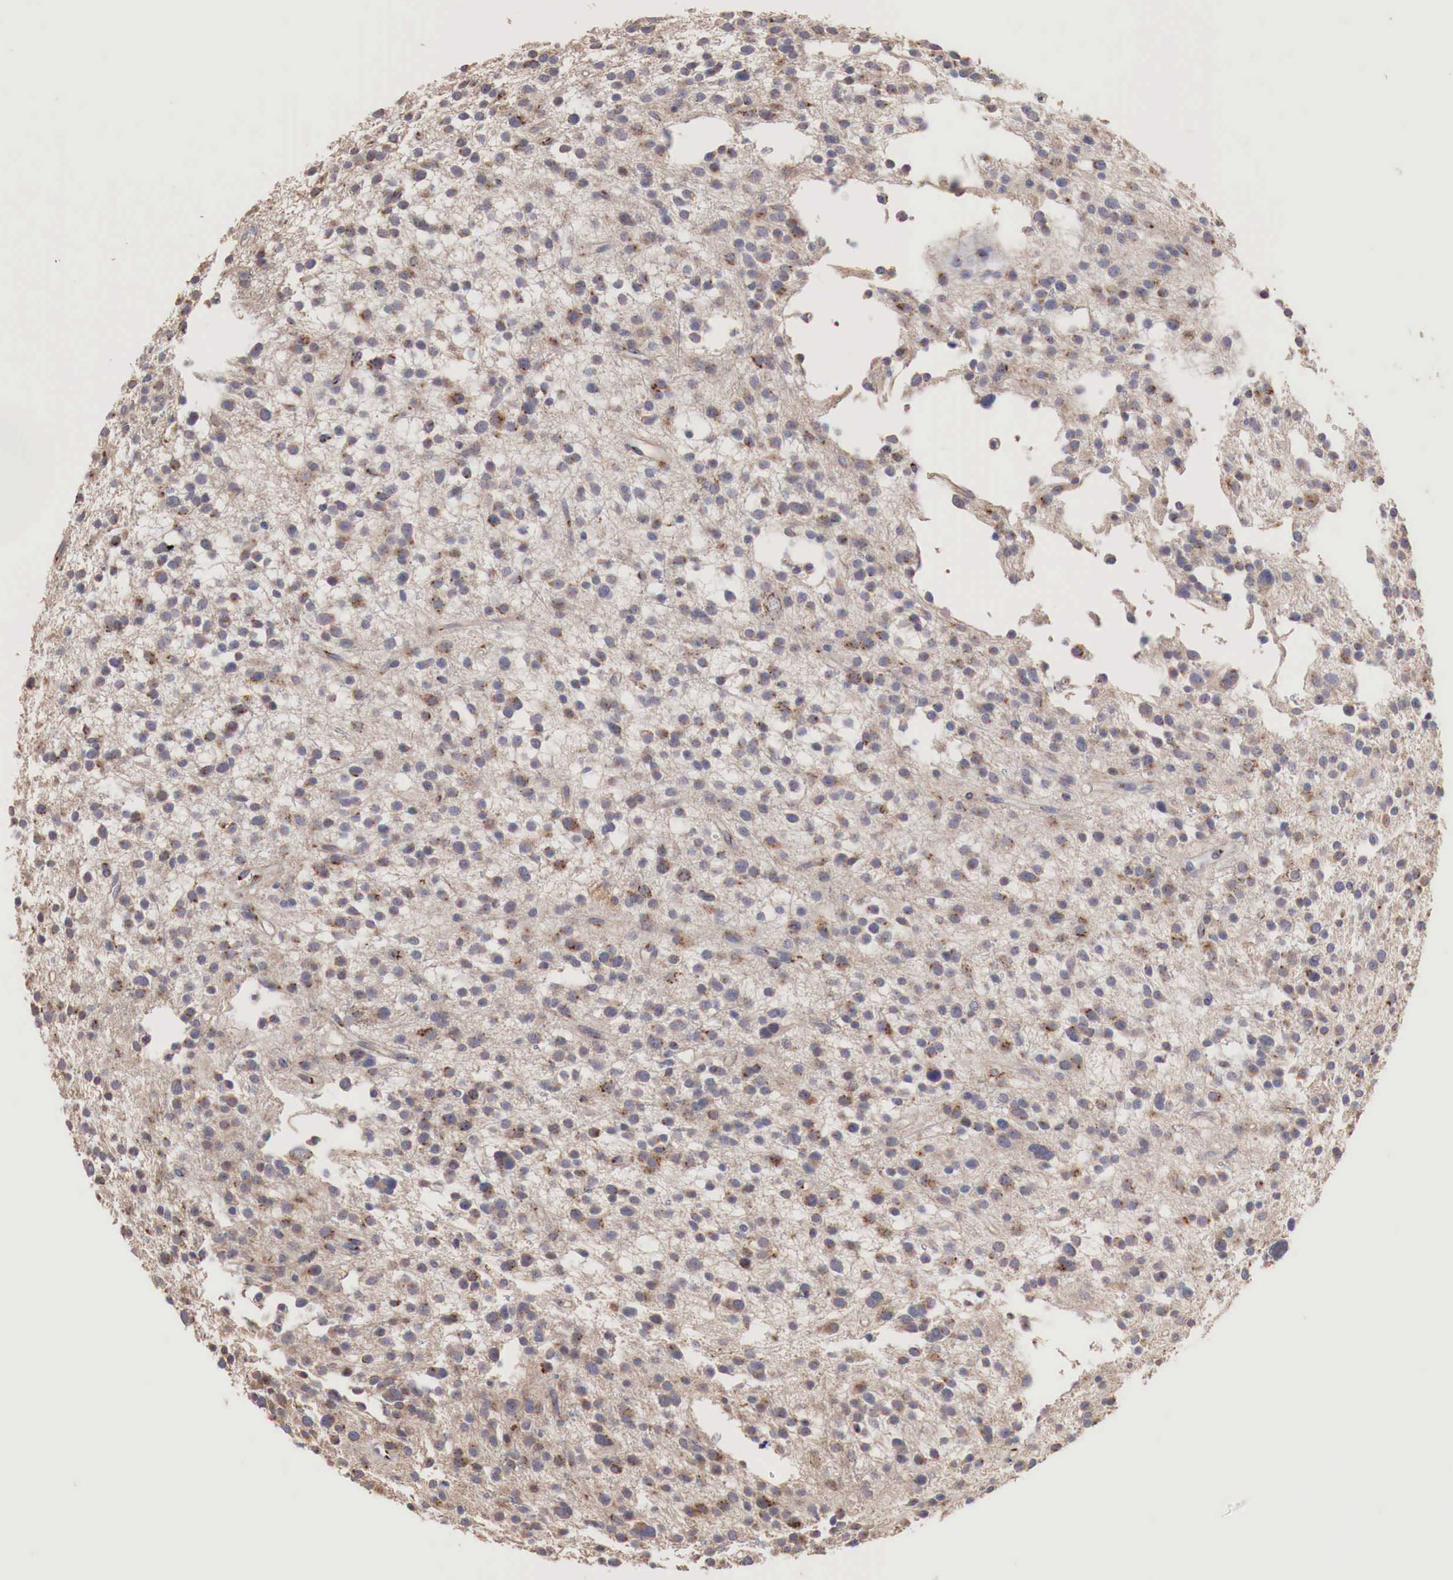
{"staining": {"intensity": "moderate", "quantity": ">75%", "location": "cytoplasmic/membranous"}, "tissue": "glioma", "cell_type": "Tumor cells", "image_type": "cancer", "snomed": [{"axis": "morphology", "description": "Glioma, malignant, Low grade"}, {"axis": "topography", "description": "Brain"}], "caption": "Malignant low-grade glioma stained with a protein marker displays moderate staining in tumor cells.", "gene": "SYAP1", "patient": {"sex": "female", "age": 36}}